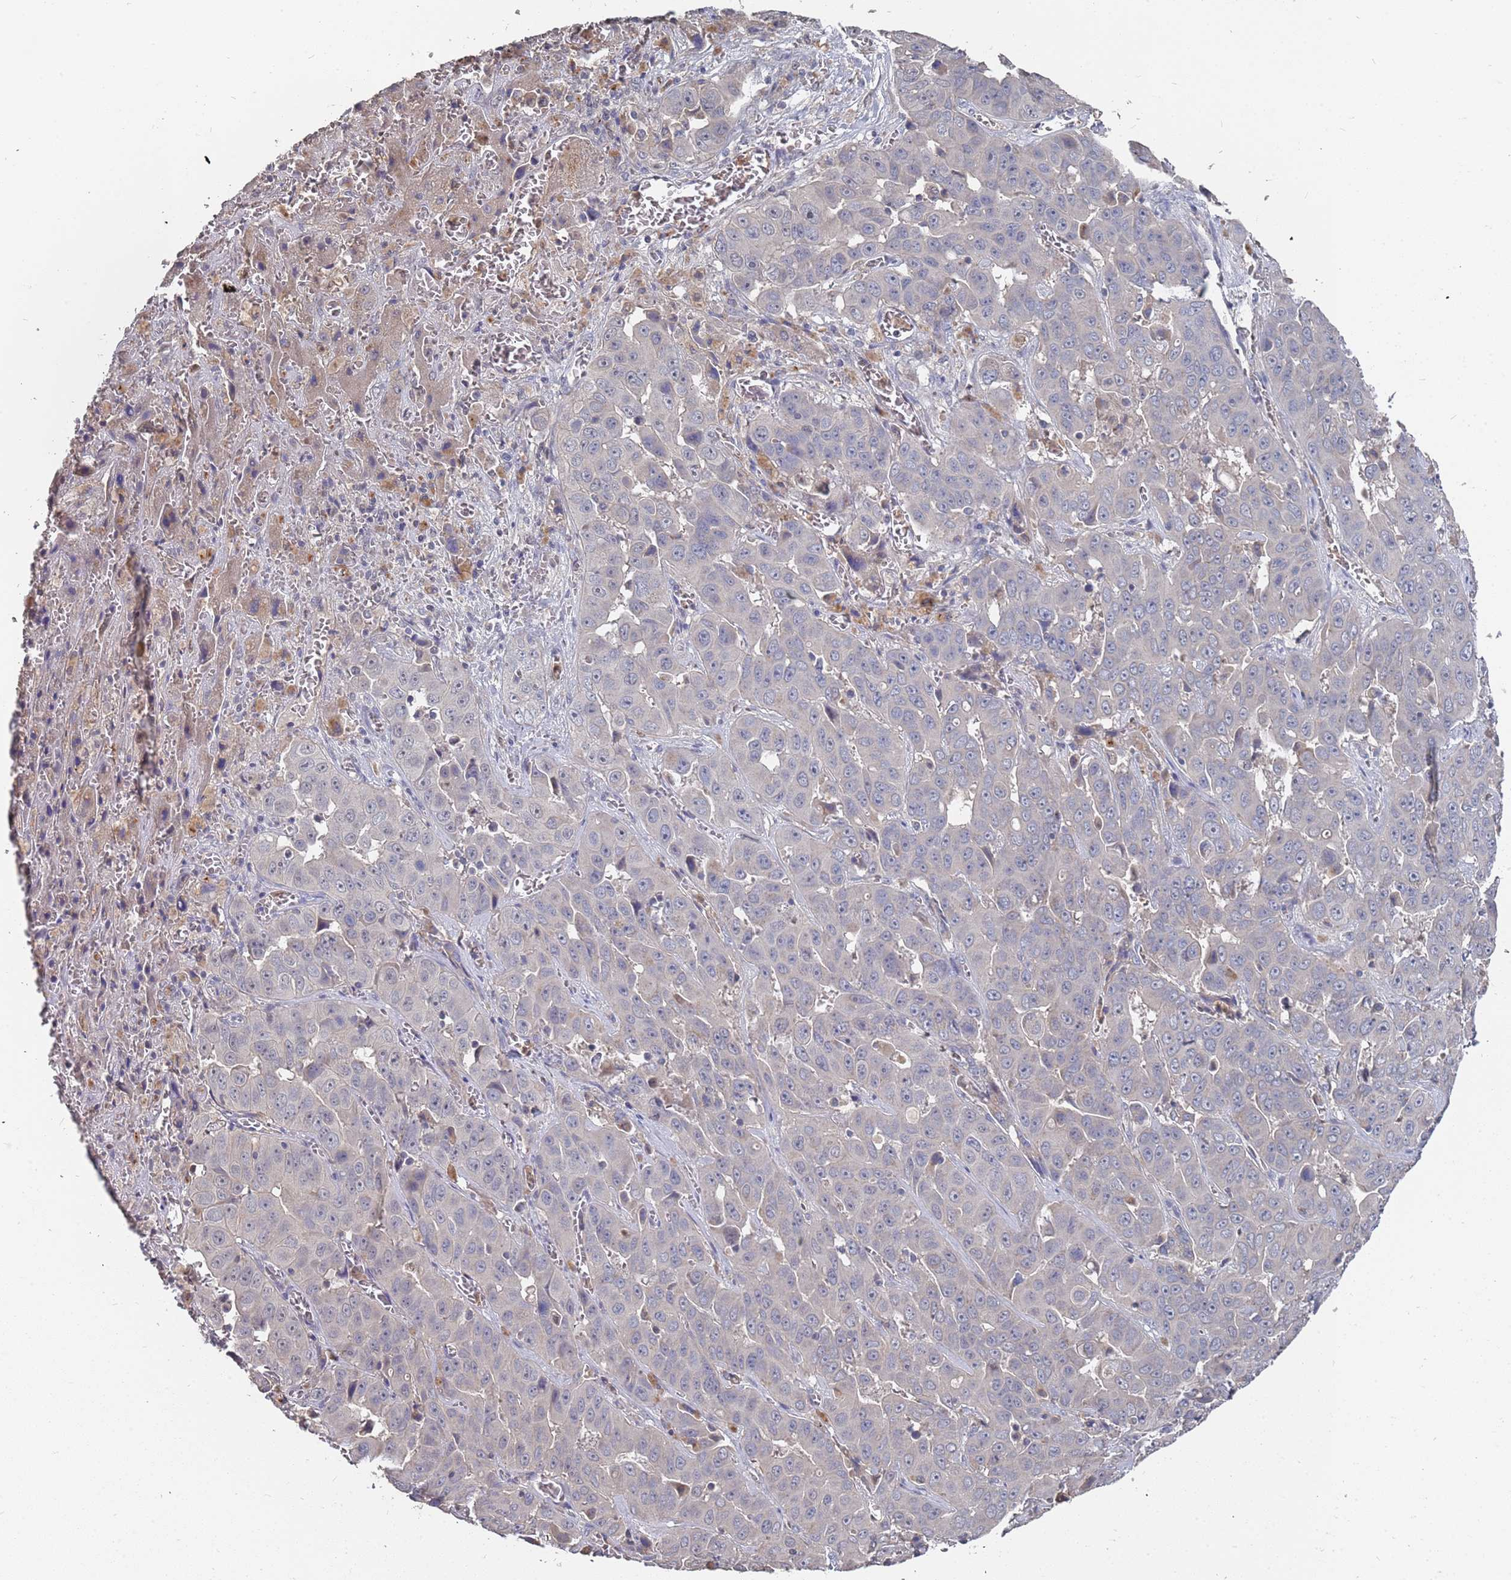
{"staining": {"intensity": "negative", "quantity": "none", "location": "none"}, "tissue": "liver cancer", "cell_type": "Tumor cells", "image_type": "cancer", "snomed": [{"axis": "morphology", "description": "Cholangiocarcinoma"}, {"axis": "topography", "description": "Liver"}], "caption": "The photomicrograph exhibits no staining of tumor cells in liver cancer.", "gene": "TCEANC2", "patient": {"sex": "female", "age": 52}}